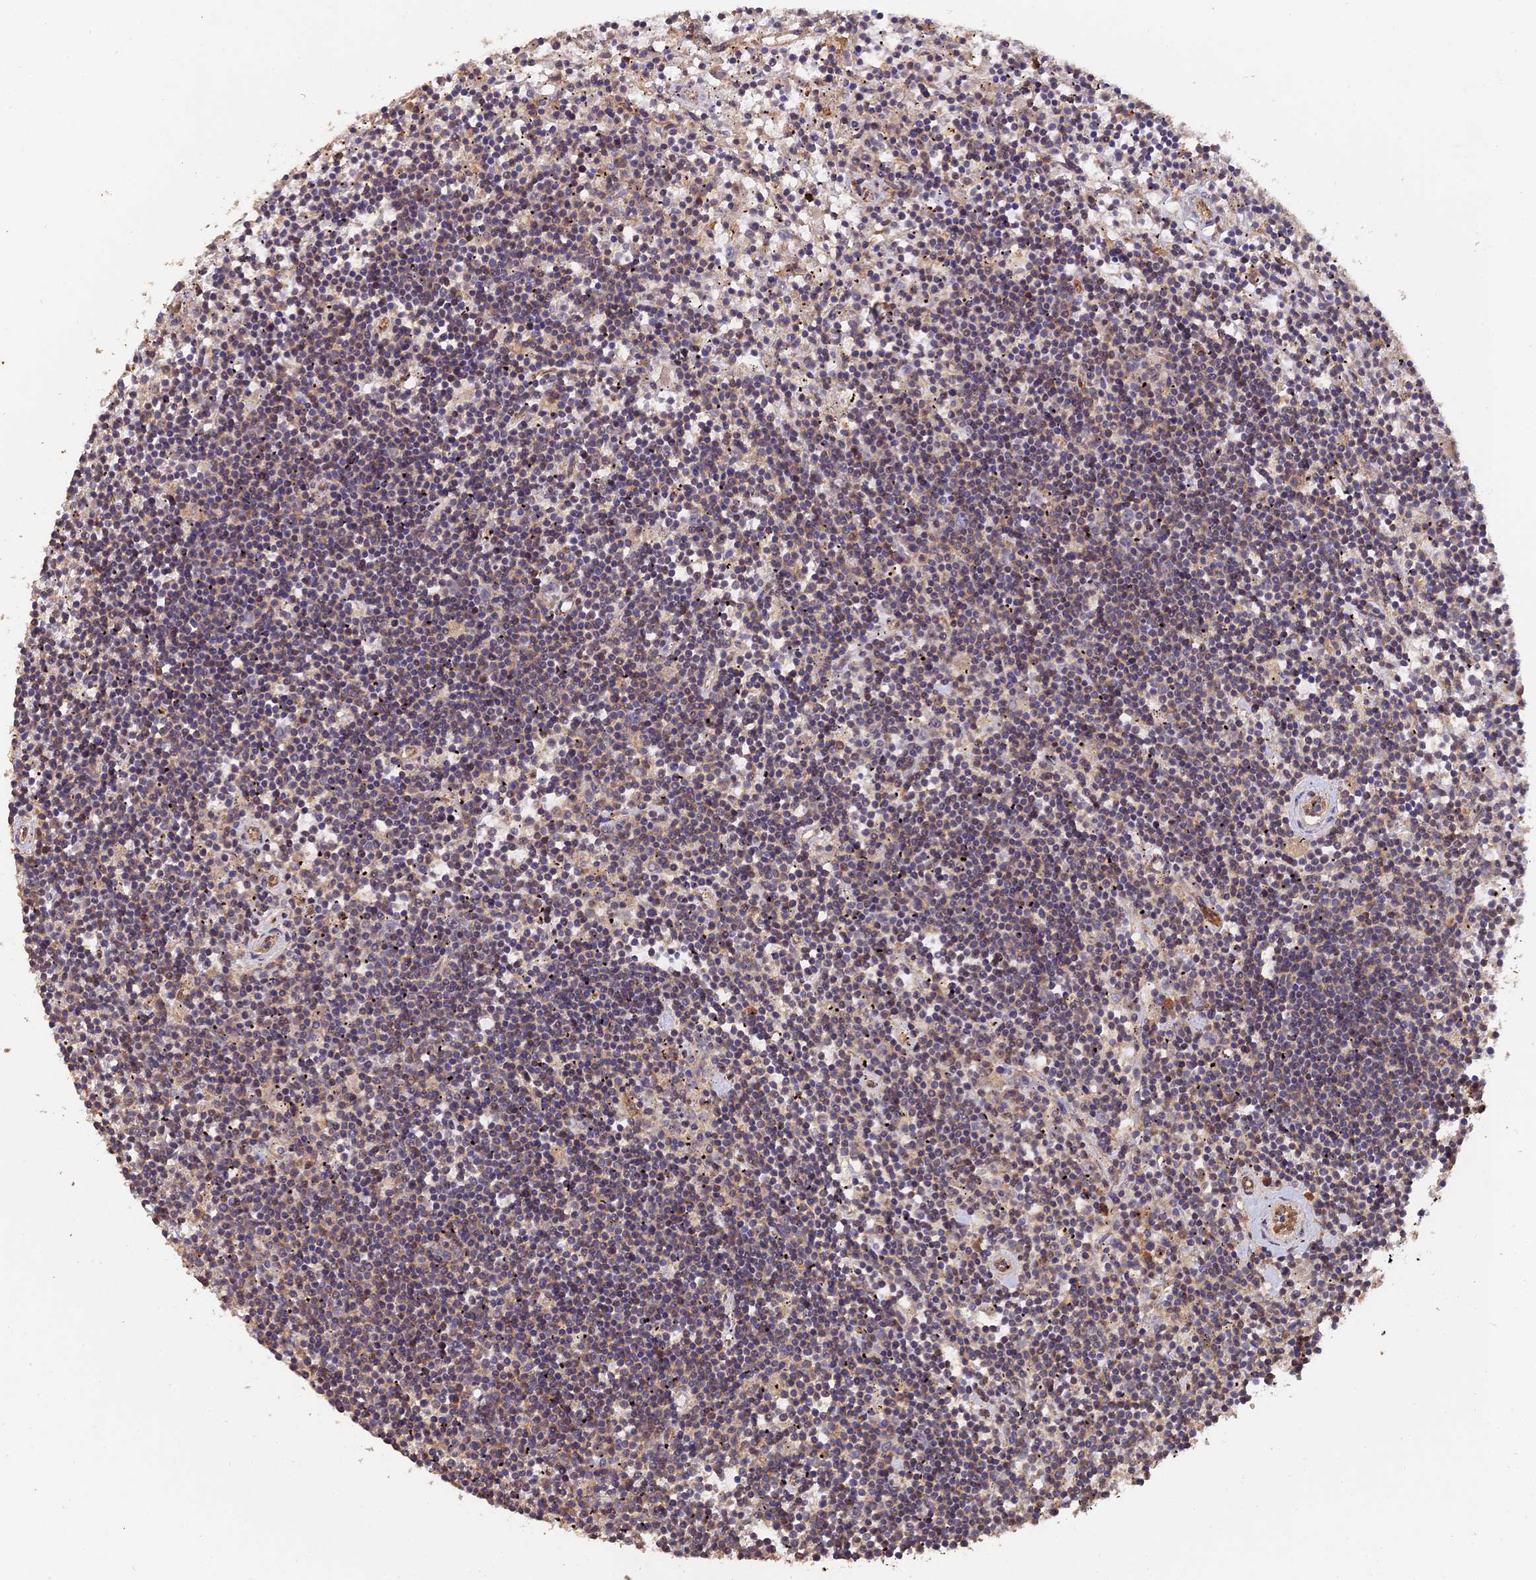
{"staining": {"intensity": "negative", "quantity": "none", "location": "none"}, "tissue": "lymphoma", "cell_type": "Tumor cells", "image_type": "cancer", "snomed": [{"axis": "morphology", "description": "Malignant lymphoma, non-Hodgkin's type, Low grade"}, {"axis": "topography", "description": "Spleen"}], "caption": "Human lymphoma stained for a protein using IHC exhibits no expression in tumor cells.", "gene": "RALGAPA2", "patient": {"sex": "male", "age": 76}}